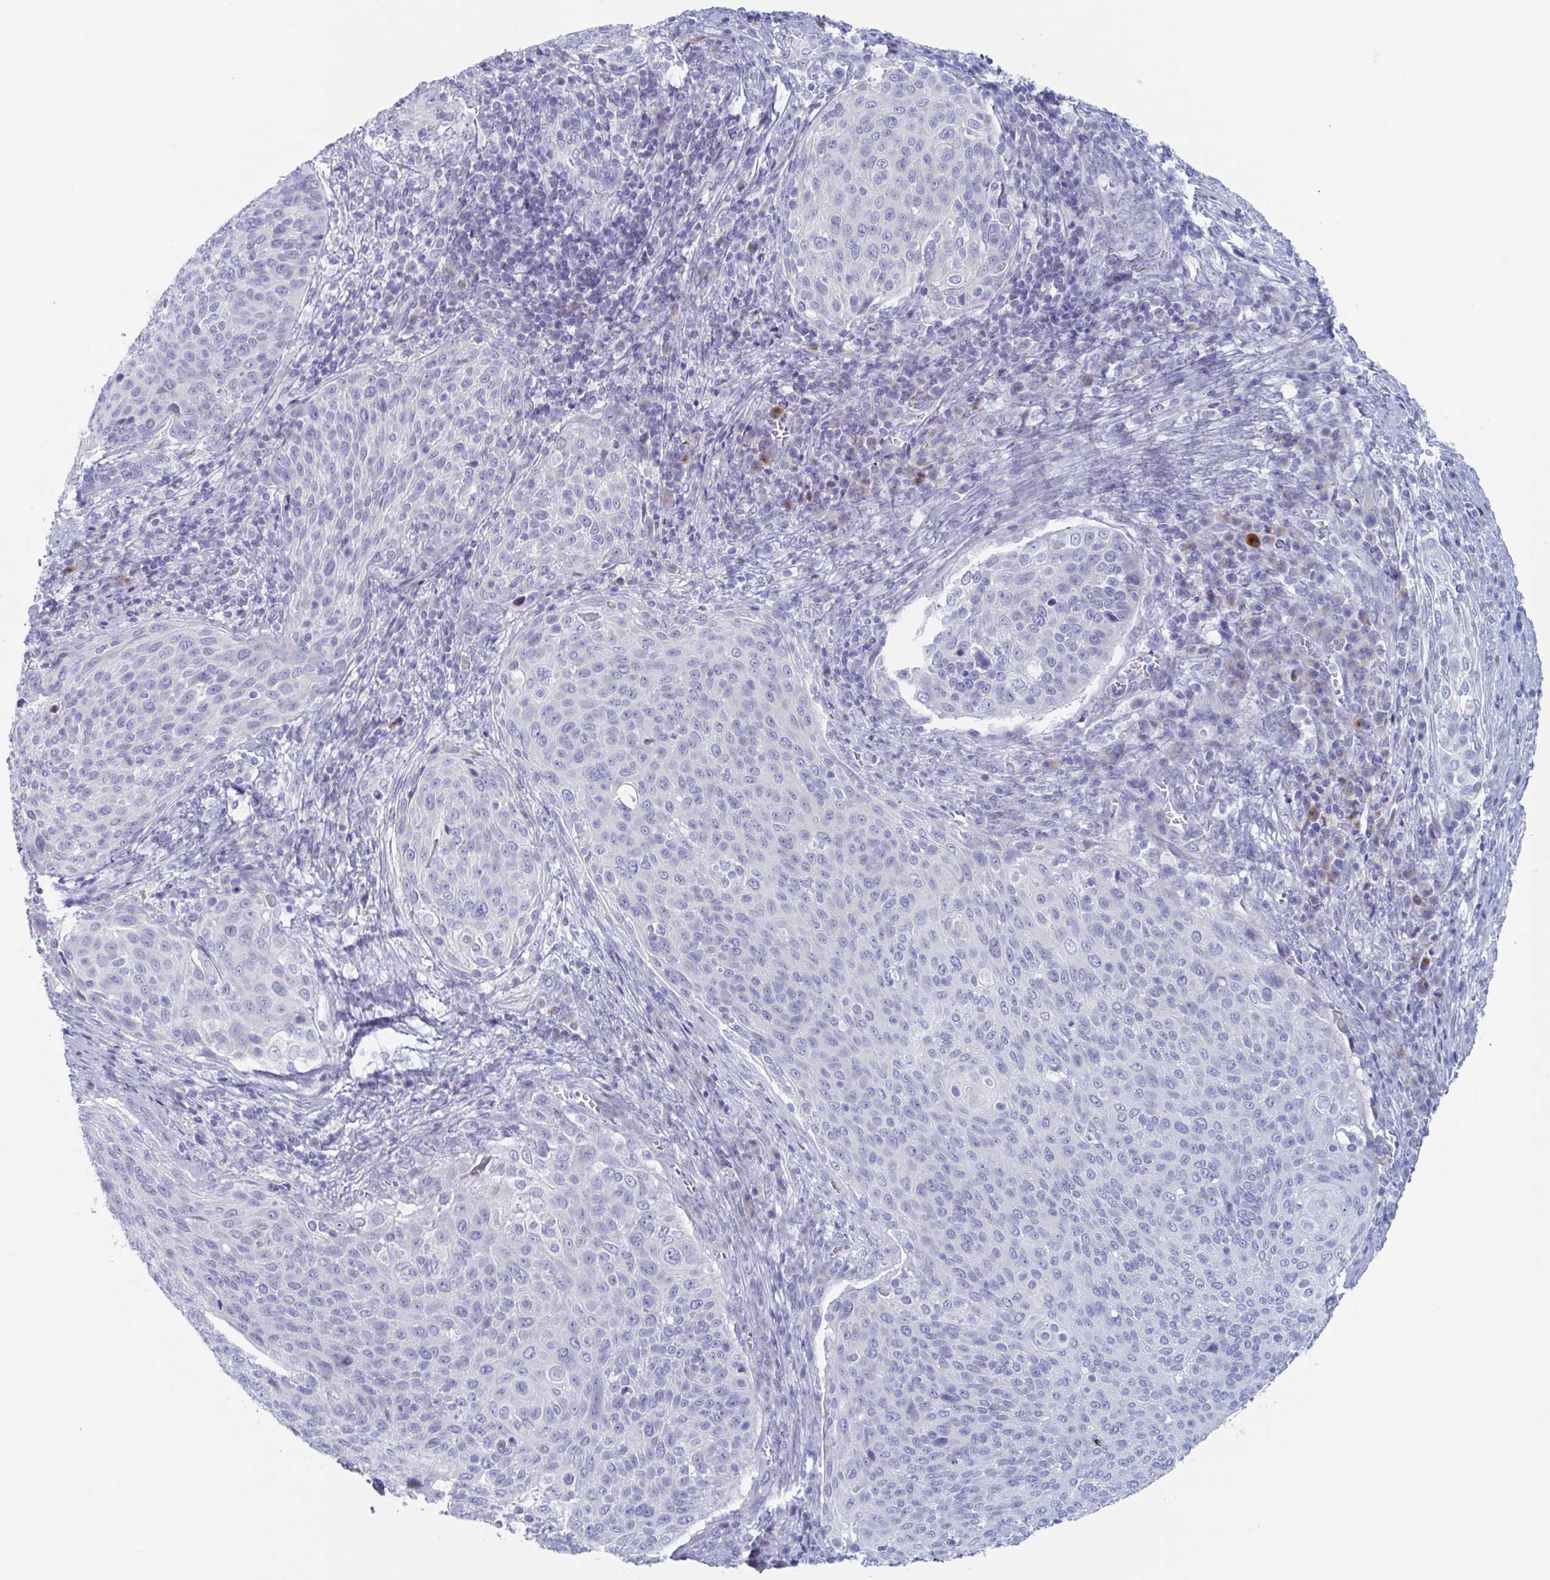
{"staining": {"intensity": "negative", "quantity": "none", "location": "none"}, "tissue": "cervical cancer", "cell_type": "Tumor cells", "image_type": "cancer", "snomed": [{"axis": "morphology", "description": "Squamous cell carcinoma, NOS"}, {"axis": "topography", "description": "Cervix"}], "caption": "Immunohistochemistry photomicrograph of squamous cell carcinoma (cervical) stained for a protein (brown), which displays no positivity in tumor cells.", "gene": "NT5C3B", "patient": {"sex": "female", "age": 31}}